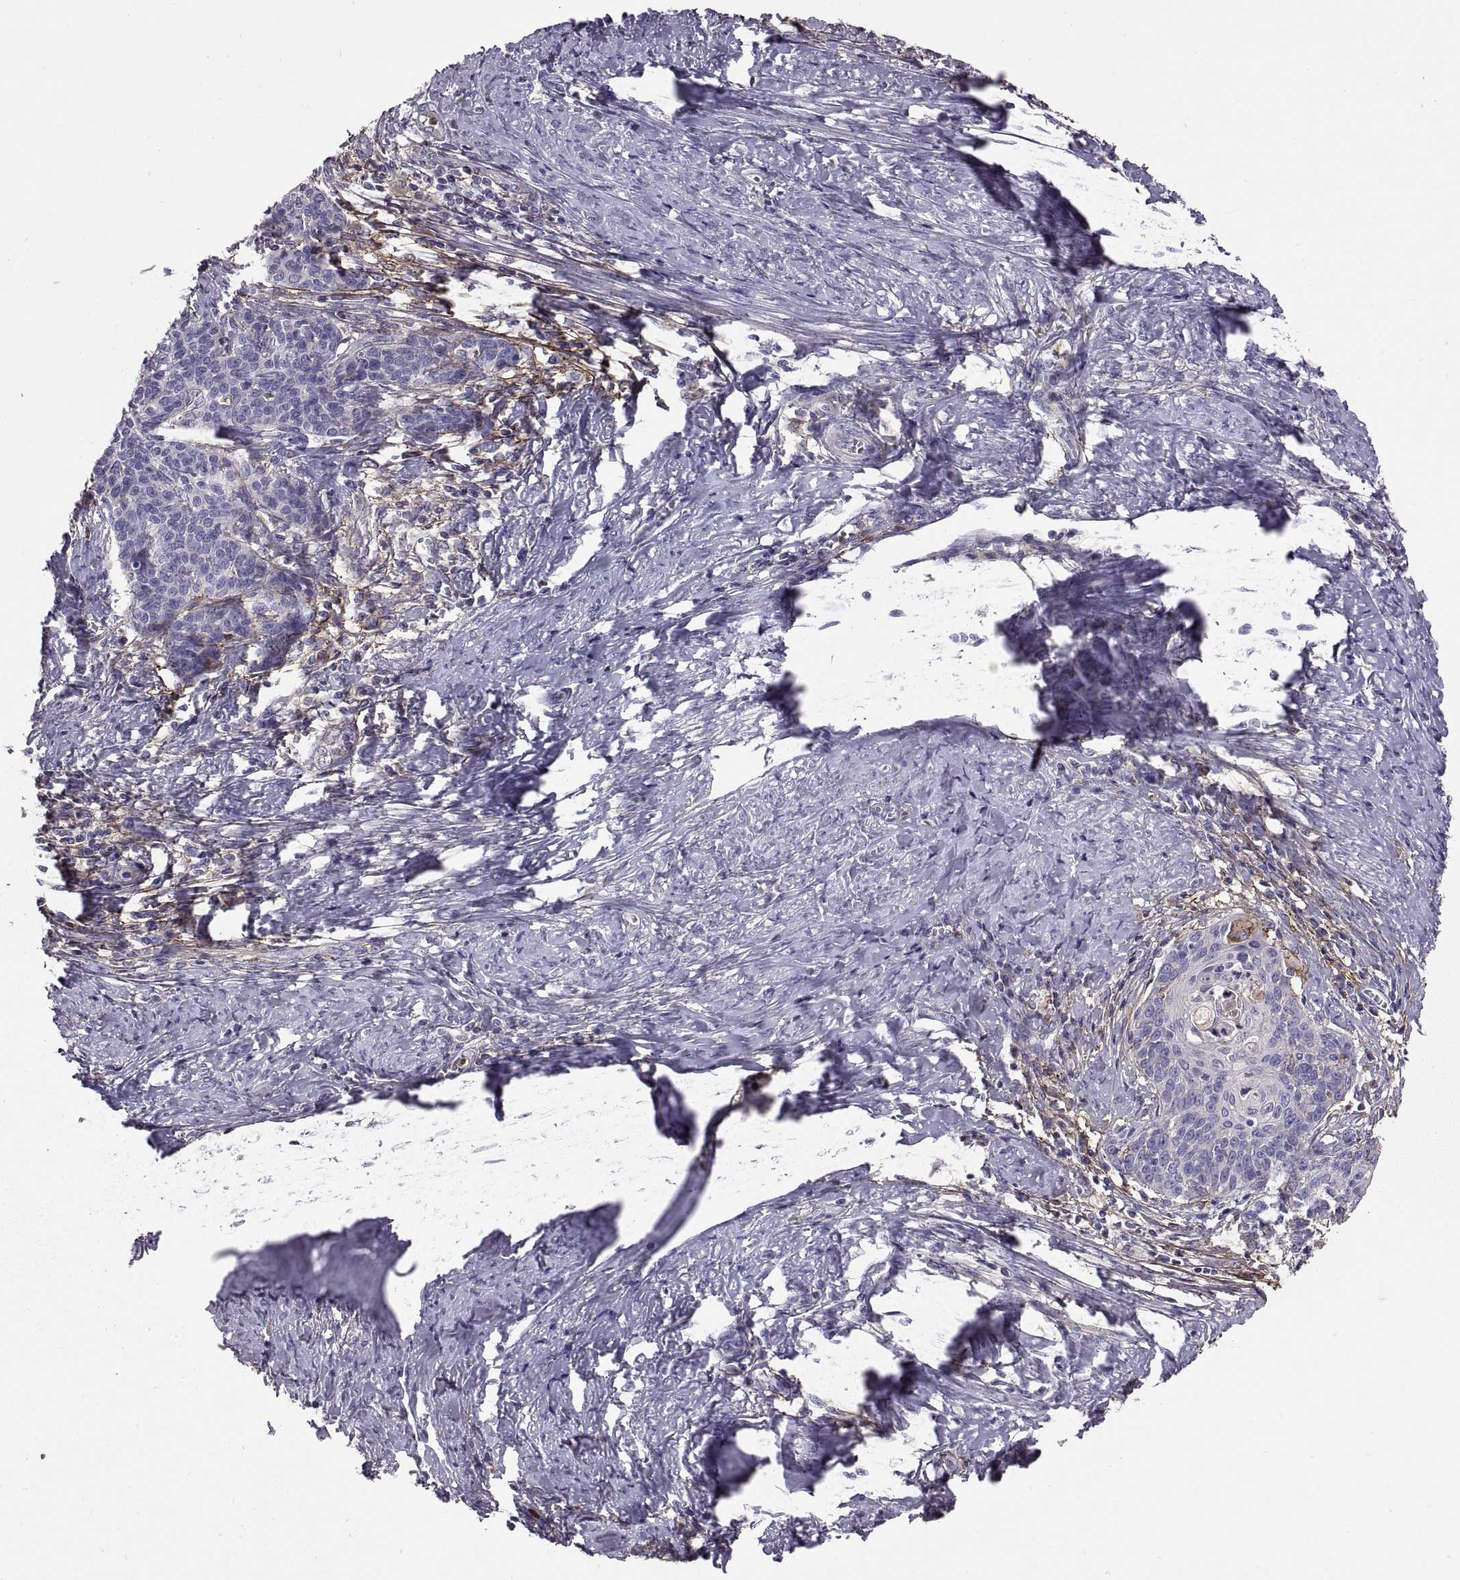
{"staining": {"intensity": "negative", "quantity": "none", "location": "none"}, "tissue": "cervical cancer", "cell_type": "Tumor cells", "image_type": "cancer", "snomed": [{"axis": "morphology", "description": "Squamous cell carcinoma, NOS"}, {"axis": "topography", "description": "Cervix"}], "caption": "IHC of human squamous cell carcinoma (cervical) displays no positivity in tumor cells.", "gene": "EMILIN2", "patient": {"sex": "female", "age": 39}}